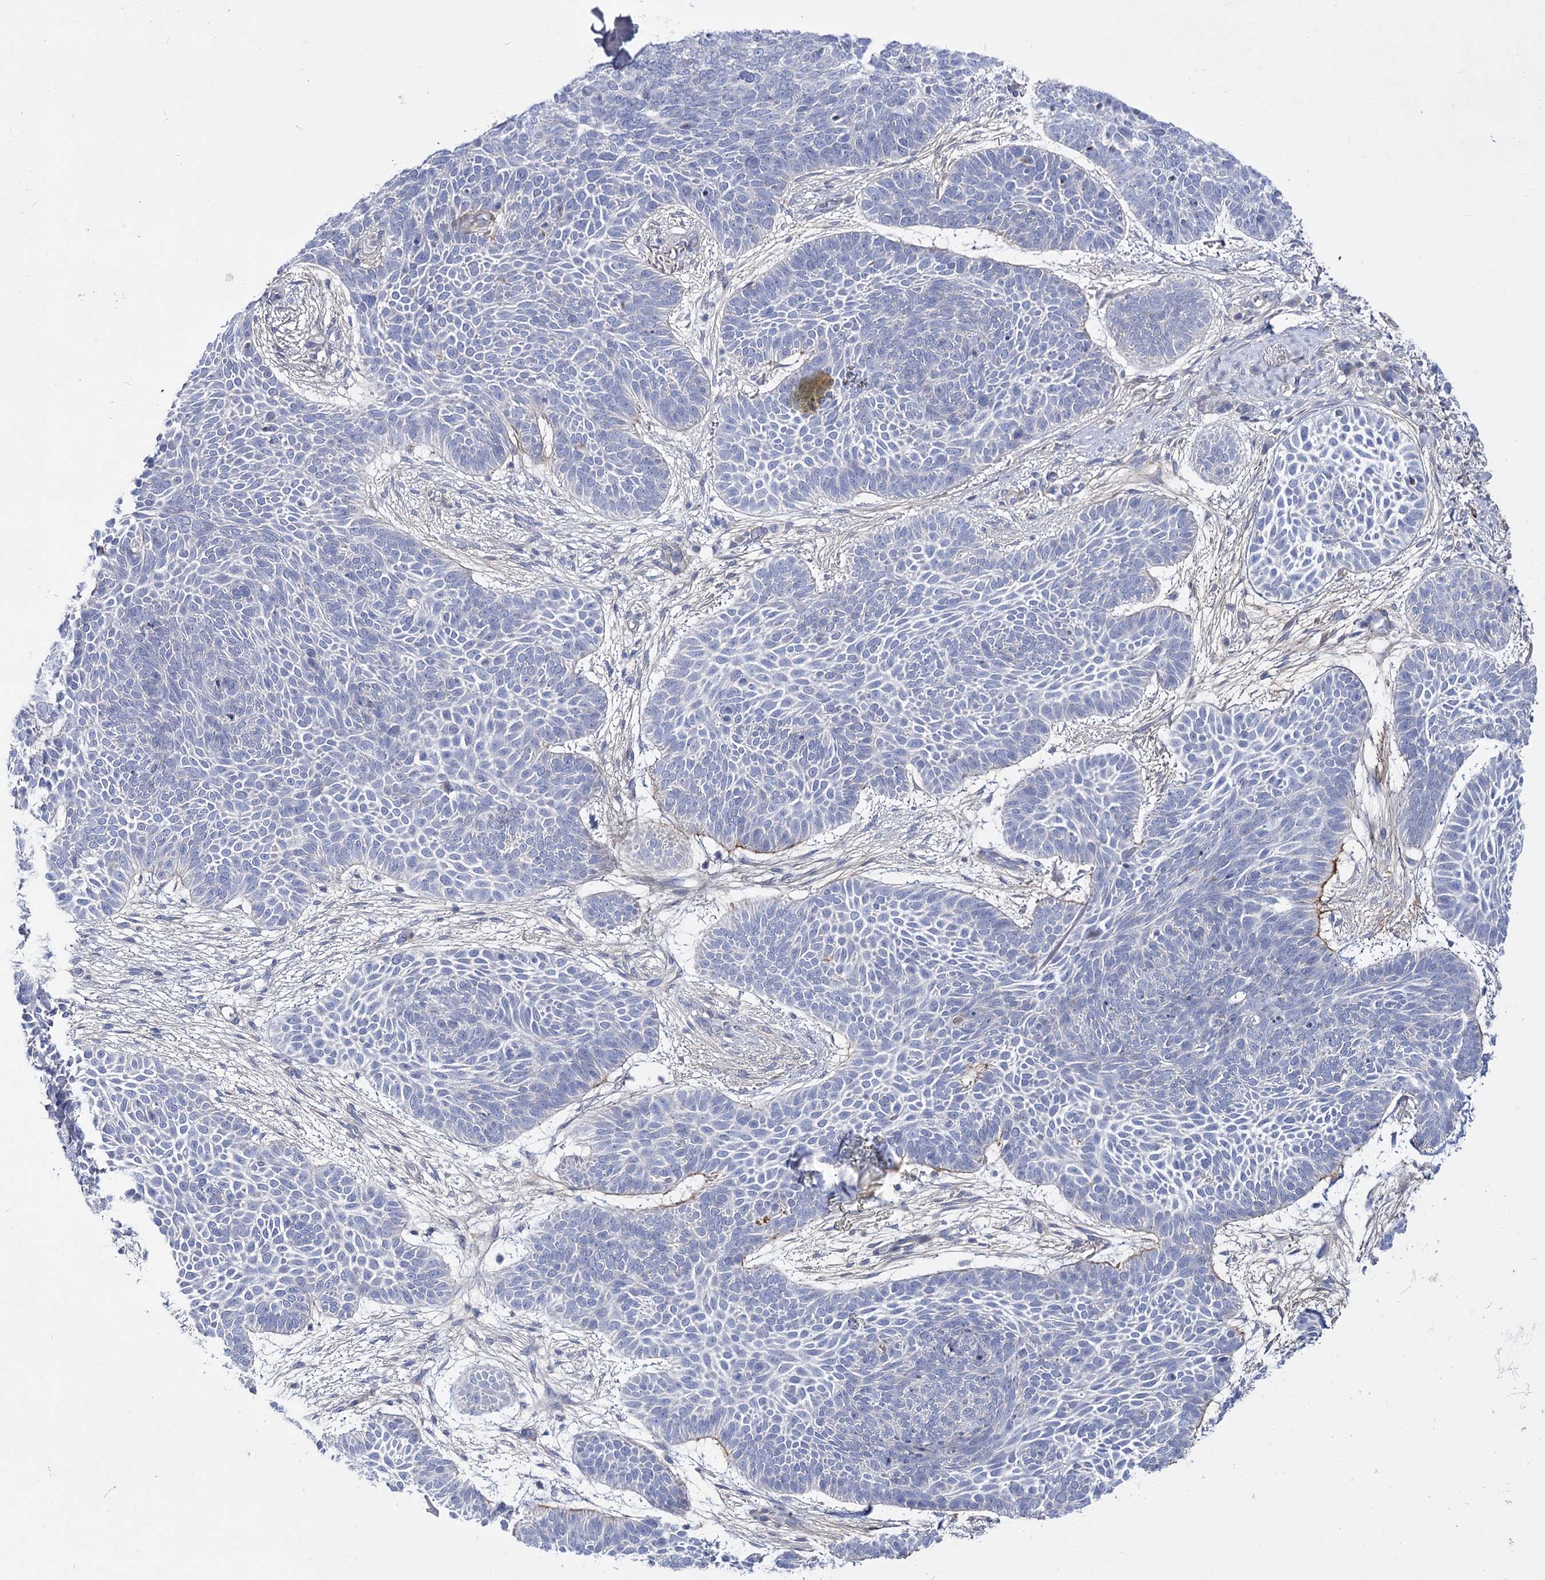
{"staining": {"intensity": "negative", "quantity": "none", "location": "none"}, "tissue": "skin cancer", "cell_type": "Tumor cells", "image_type": "cancer", "snomed": [{"axis": "morphology", "description": "Basal cell carcinoma"}, {"axis": "topography", "description": "Skin"}], "caption": "This is an immunohistochemistry (IHC) photomicrograph of human skin cancer (basal cell carcinoma). There is no staining in tumor cells.", "gene": "LRRC14B", "patient": {"sex": "male", "age": 85}}